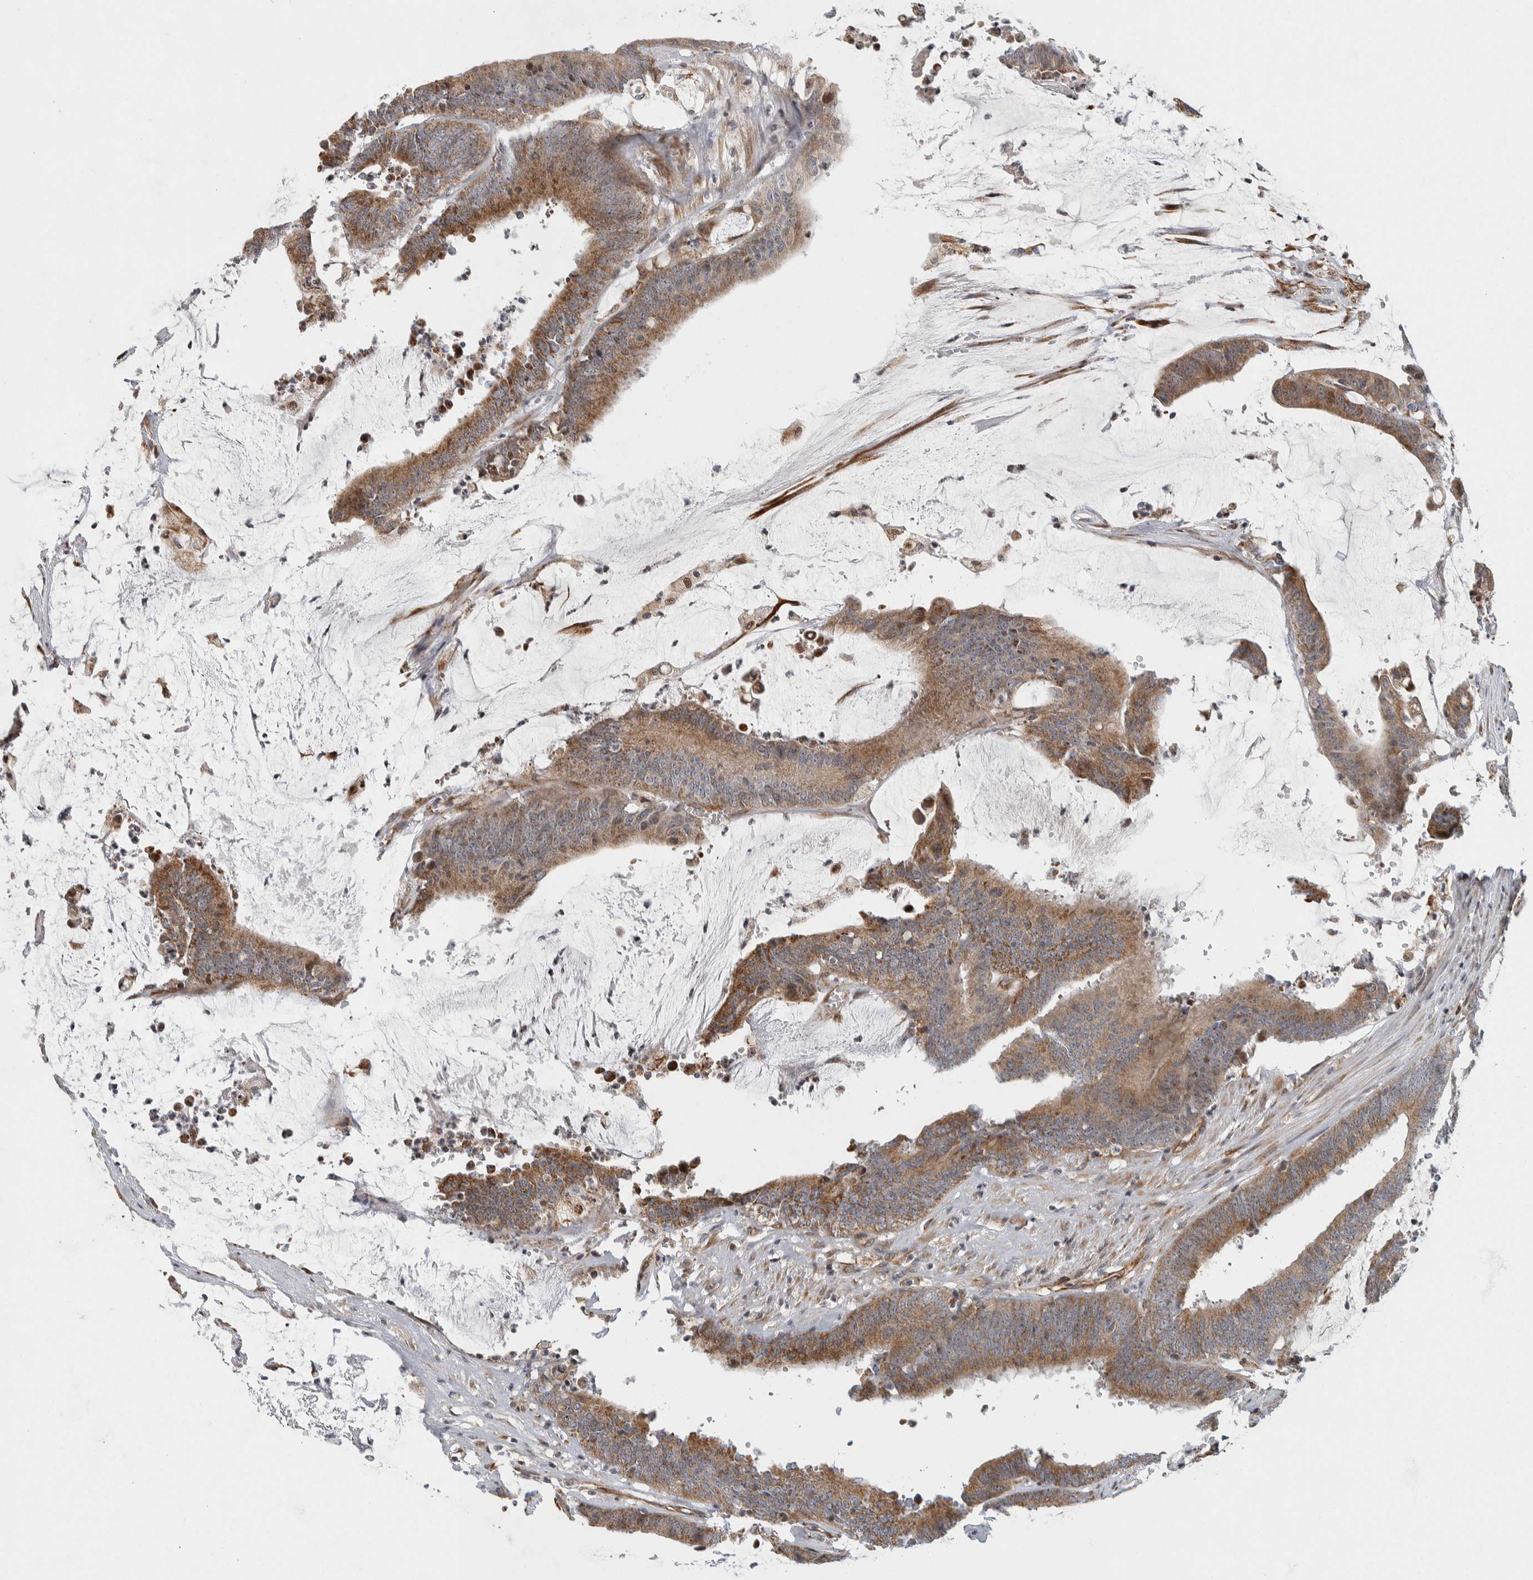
{"staining": {"intensity": "moderate", "quantity": ">75%", "location": "cytoplasmic/membranous"}, "tissue": "colorectal cancer", "cell_type": "Tumor cells", "image_type": "cancer", "snomed": [{"axis": "morphology", "description": "Adenocarcinoma, NOS"}, {"axis": "topography", "description": "Rectum"}], "caption": "About >75% of tumor cells in colorectal cancer display moderate cytoplasmic/membranous protein staining as visualized by brown immunohistochemical staining.", "gene": "AFP", "patient": {"sex": "female", "age": 66}}